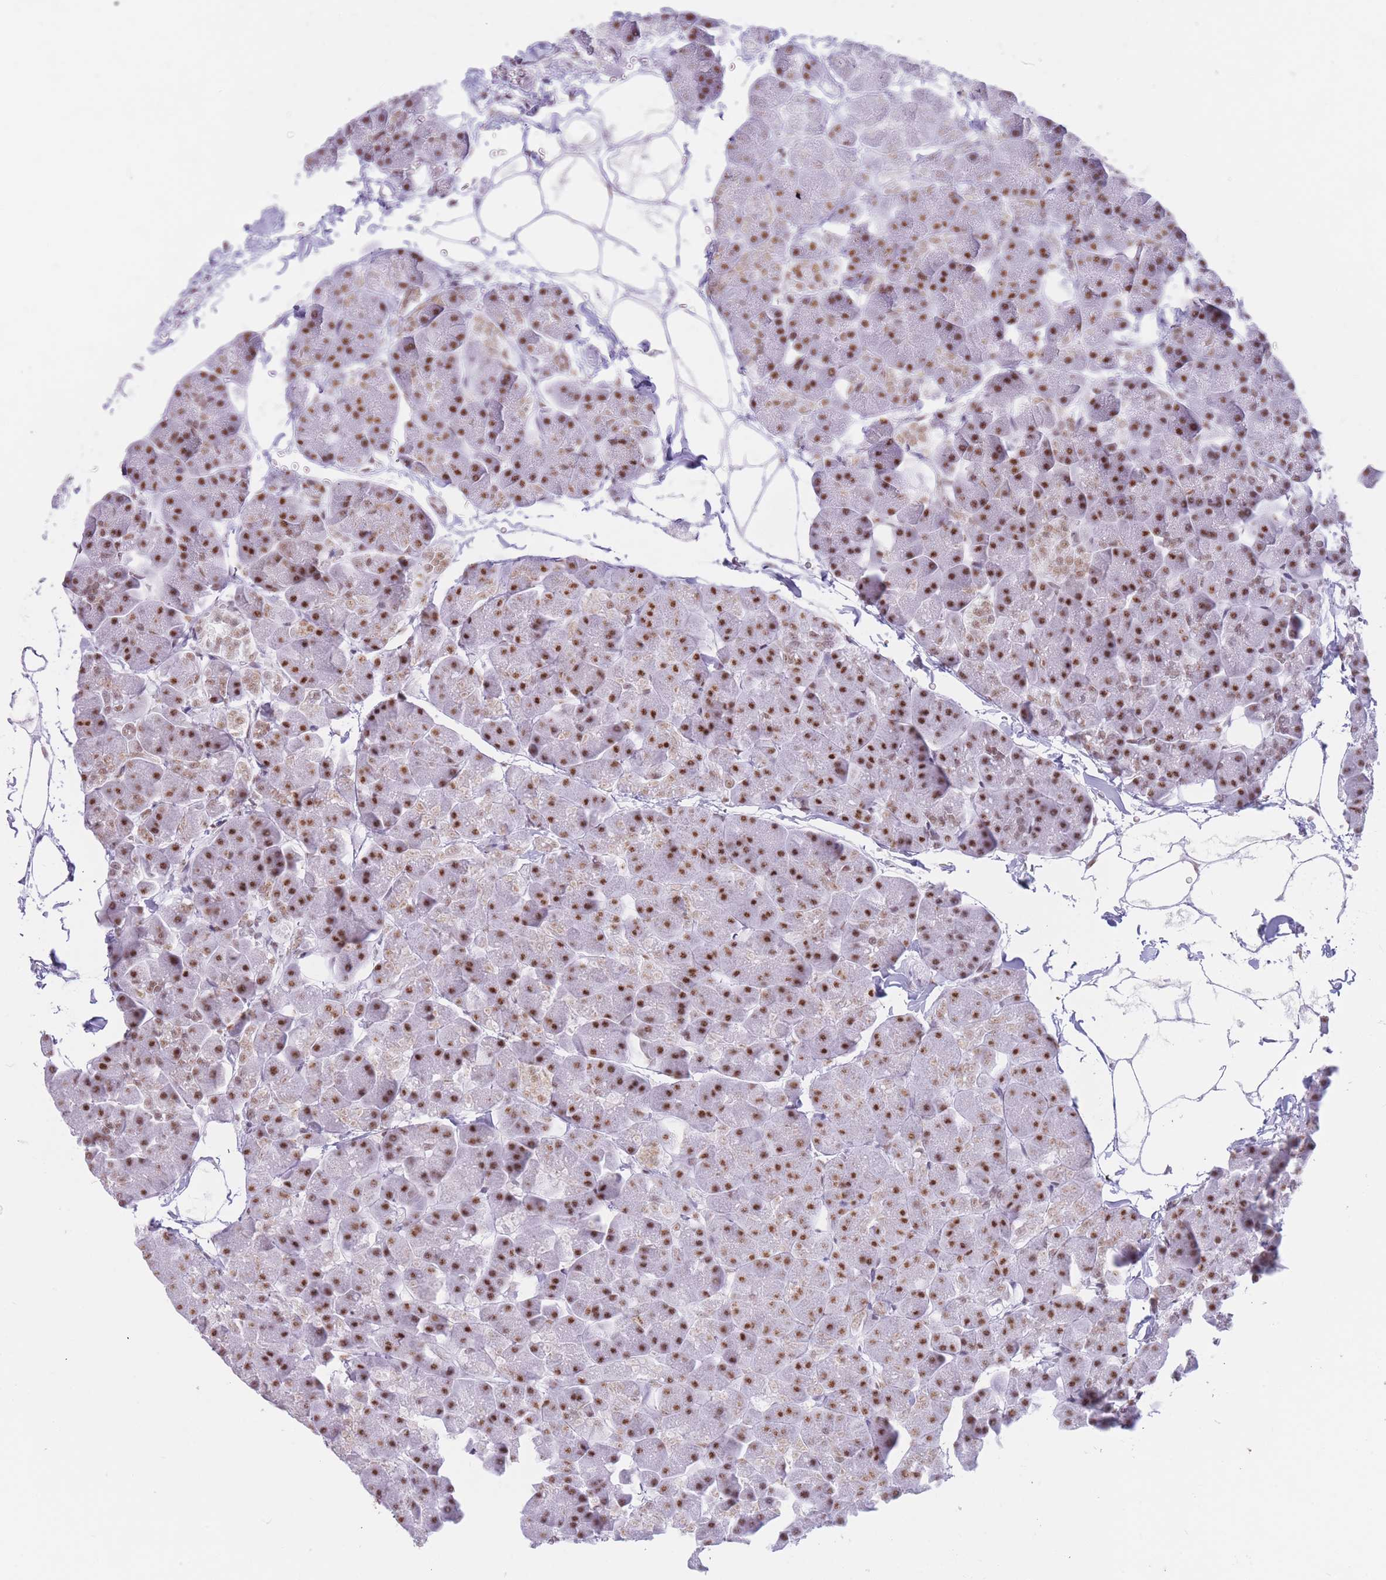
{"staining": {"intensity": "strong", "quantity": ">75%", "location": "nuclear"}, "tissue": "pancreas", "cell_type": "Exocrine glandular cells", "image_type": "normal", "snomed": [{"axis": "morphology", "description": "Normal tissue, NOS"}, {"axis": "topography", "description": "Pancreas"}], "caption": "Immunohistochemistry photomicrograph of unremarkable human pancreas stained for a protein (brown), which exhibits high levels of strong nuclear staining in approximately >75% of exocrine glandular cells.", "gene": "HNRNPUL1", "patient": {"sex": "male", "age": 35}}